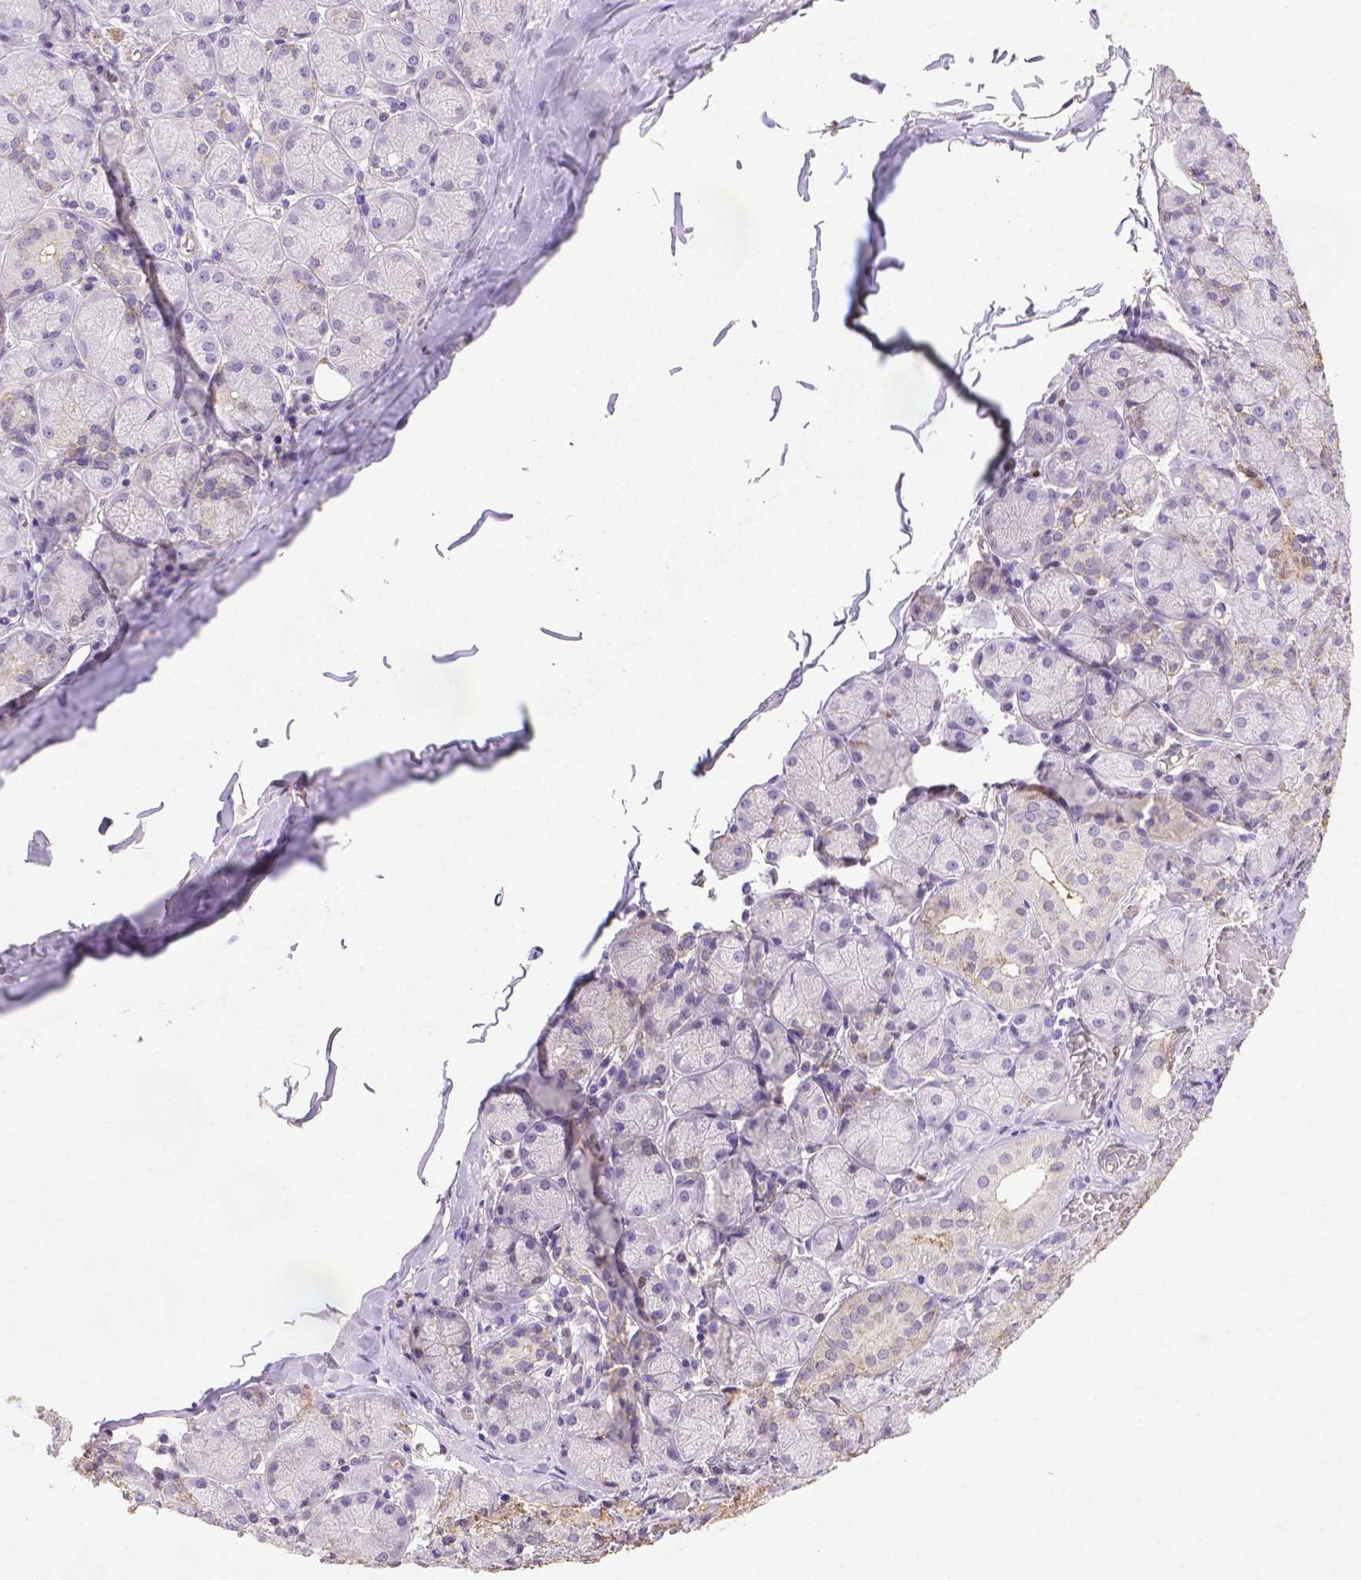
{"staining": {"intensity": "moderate", "quantity": "<25%", "location": "cytoplasmic/membranous,nuclear"}, "tissue": "salivary gland", "cell_type": "Glandular cells", "image_type": "normal", "snomed": [{"axis": "morphology", "description": "Normal tissue, NOS"}, {"axis": "topography", "description": "Salivary gland"}, {"axis": "topography", "description": "Peripheral nerve tissue"}], "caption": "This image demonstrates immunohistochemistry (IHC) staining of benign salivary gland, with low moderate cytoplasmic/membranous,nuclear positivity in about <25% of glandular cells.", "gene": "CDKN1A", "patient": {"sex": "female", "age": 24}}